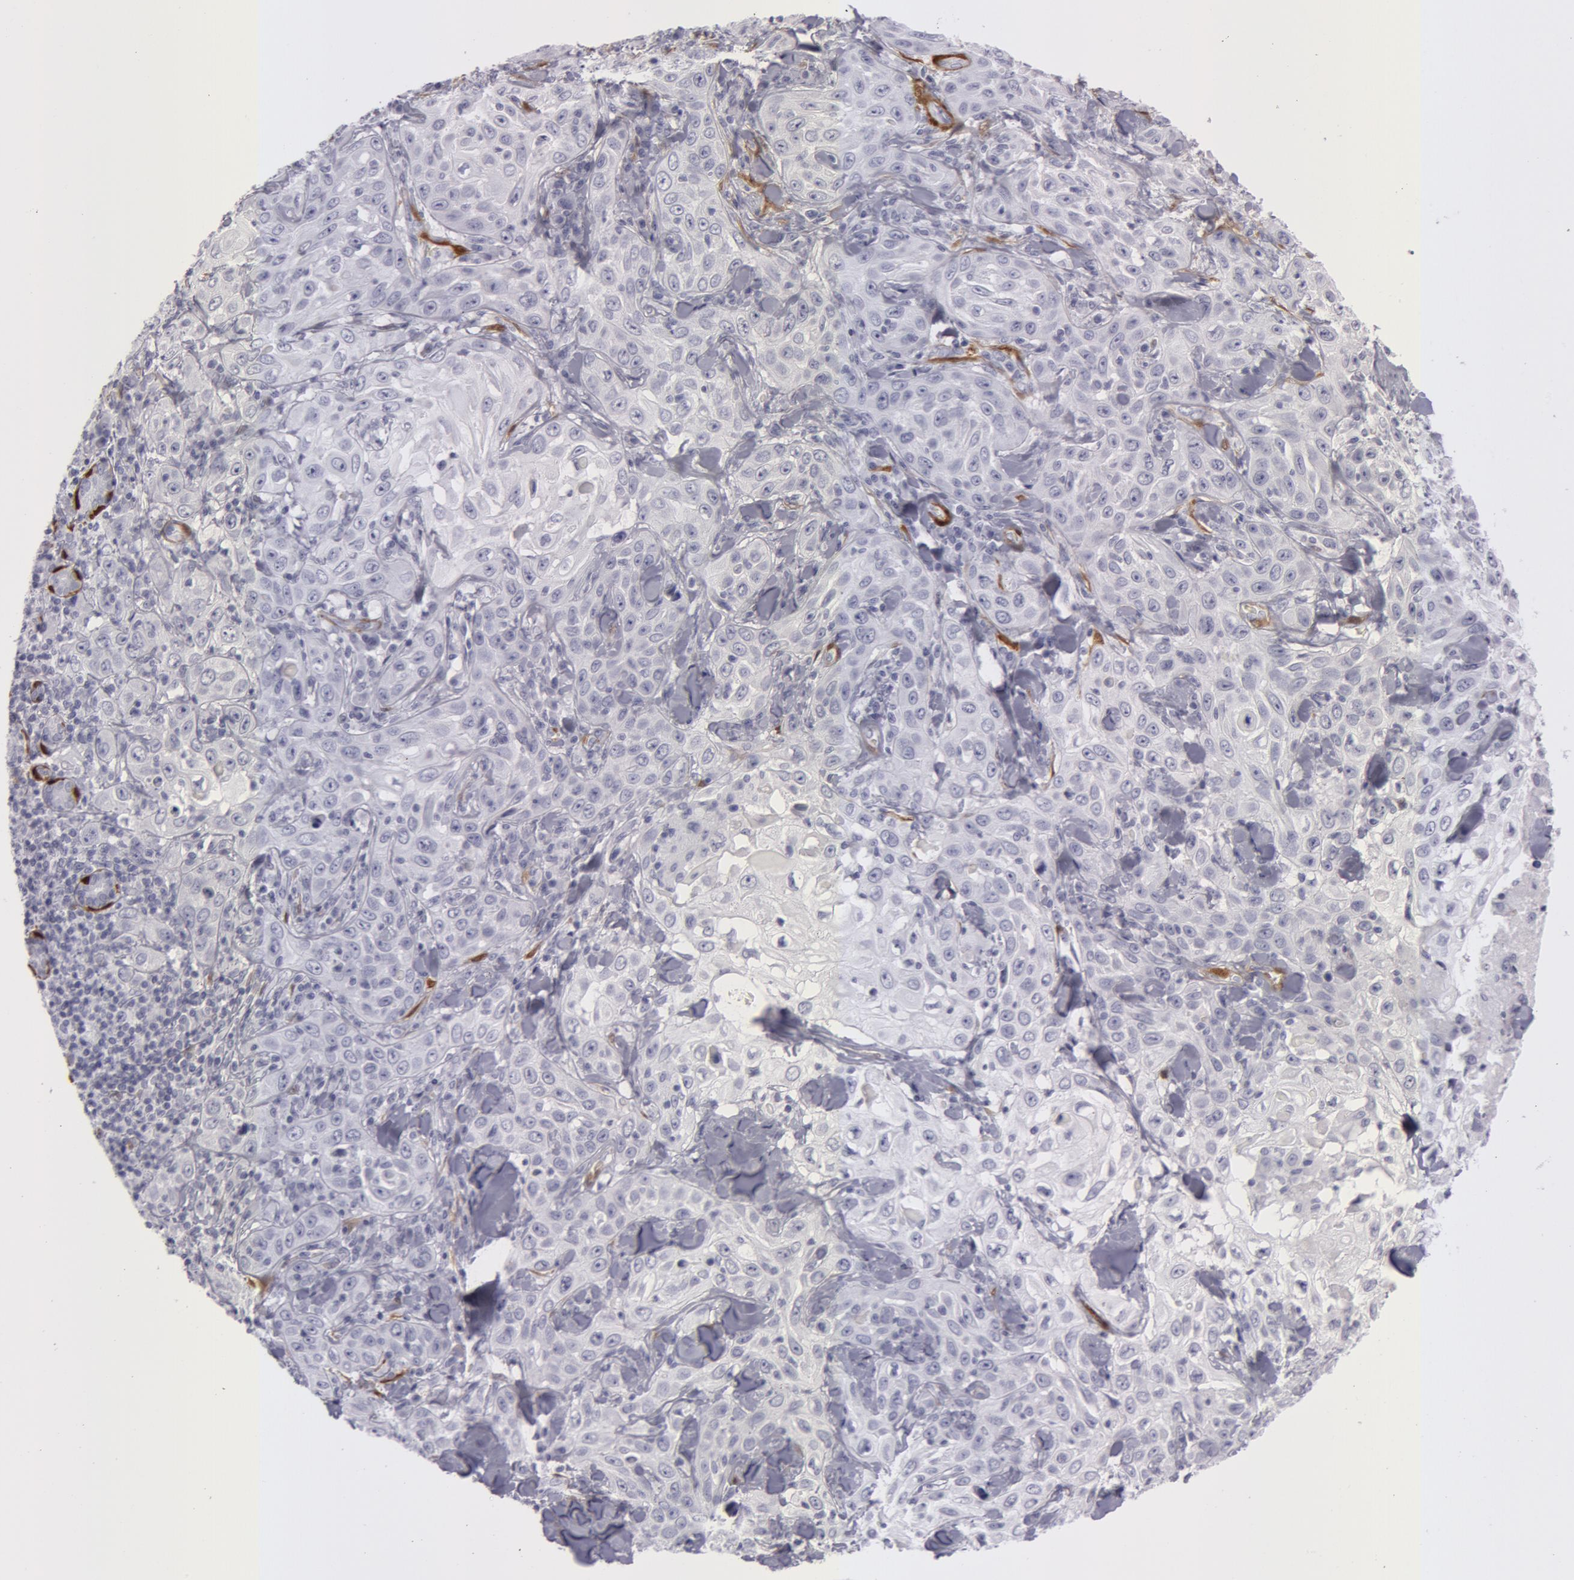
{"staining": {"intensity": "negative", "quantity": "none", "location": "none"}, "tissue": "skin cancer", "cell_type": "Tumor cells", "image_type": "cancer", "snomed": [{"axis": "morphology", "description": "Squamous cell carcinoma, NOS"}, {"axis": "topography", "description": "Skin"}], "caption": "Tumor cells show no significant protein staining in skin squamous cell carcinoma.", "gene": "TAGLN", "patient": {"sex": "male", "age": 84}}